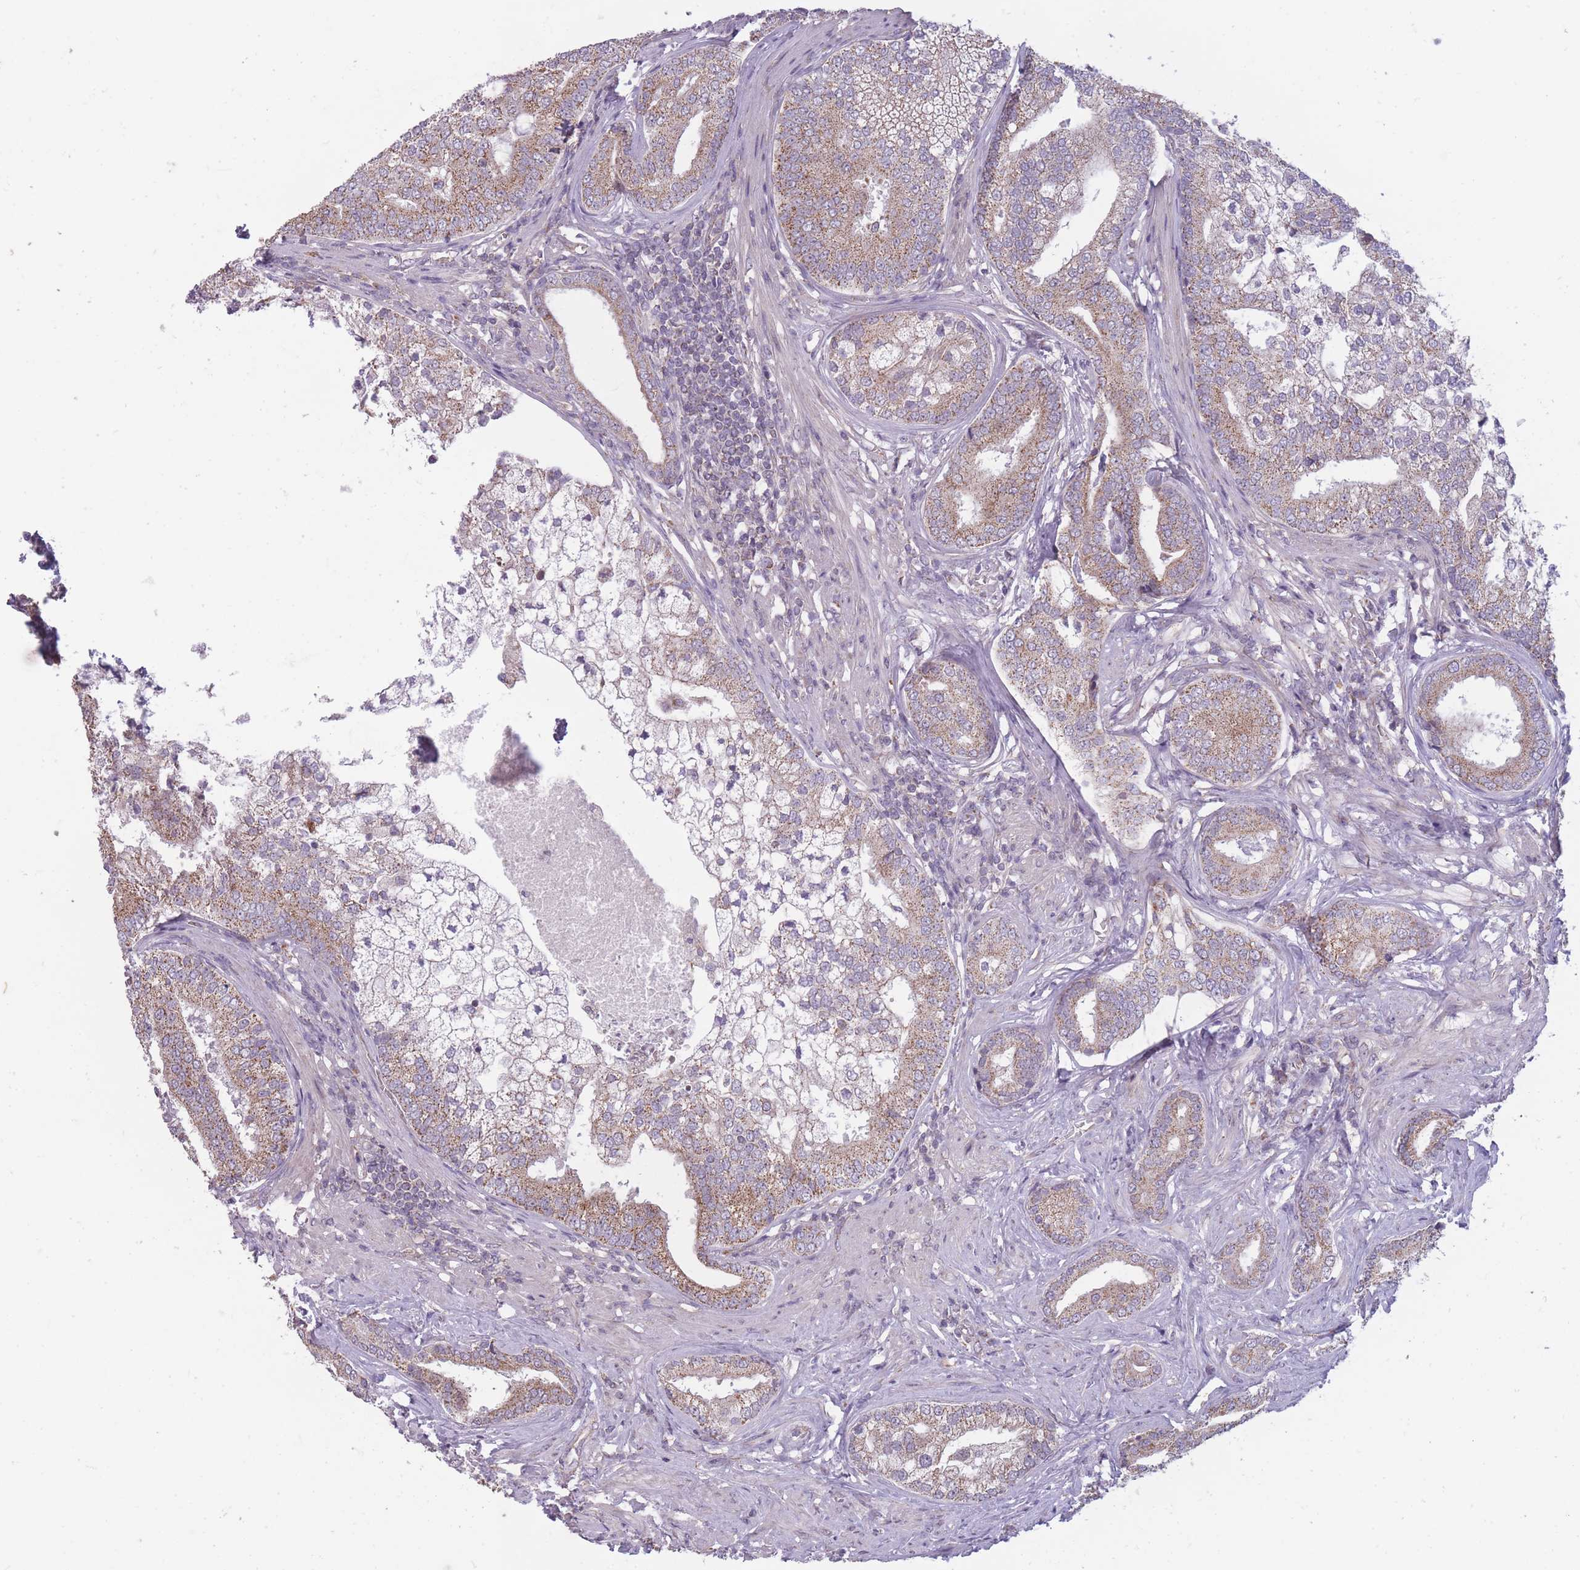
{"staining": {"intensity": "moderate", "quantity": ">75%", "location": "cytoplasmic/membranous"}, "tissue": "prostate cancer", "cell_type": "Tumor cells", "image_type": "cancer", "snomed": [{"axis": "morphology", "description": "Adenocarcinoma, High grade"}, {"axis": "topography", "description": "Prostate"}], "caption": "A high-resolution photomicrograph shows immunohistochemistry (IHC) staining of prostate adenocarcinoma (high-grade), which shows moderate cytoplasmic/membranous staining in approximately >75% of tumor cells.", "gene": "MRPS18C", "patient": {"sex": "male", "age": 55}}